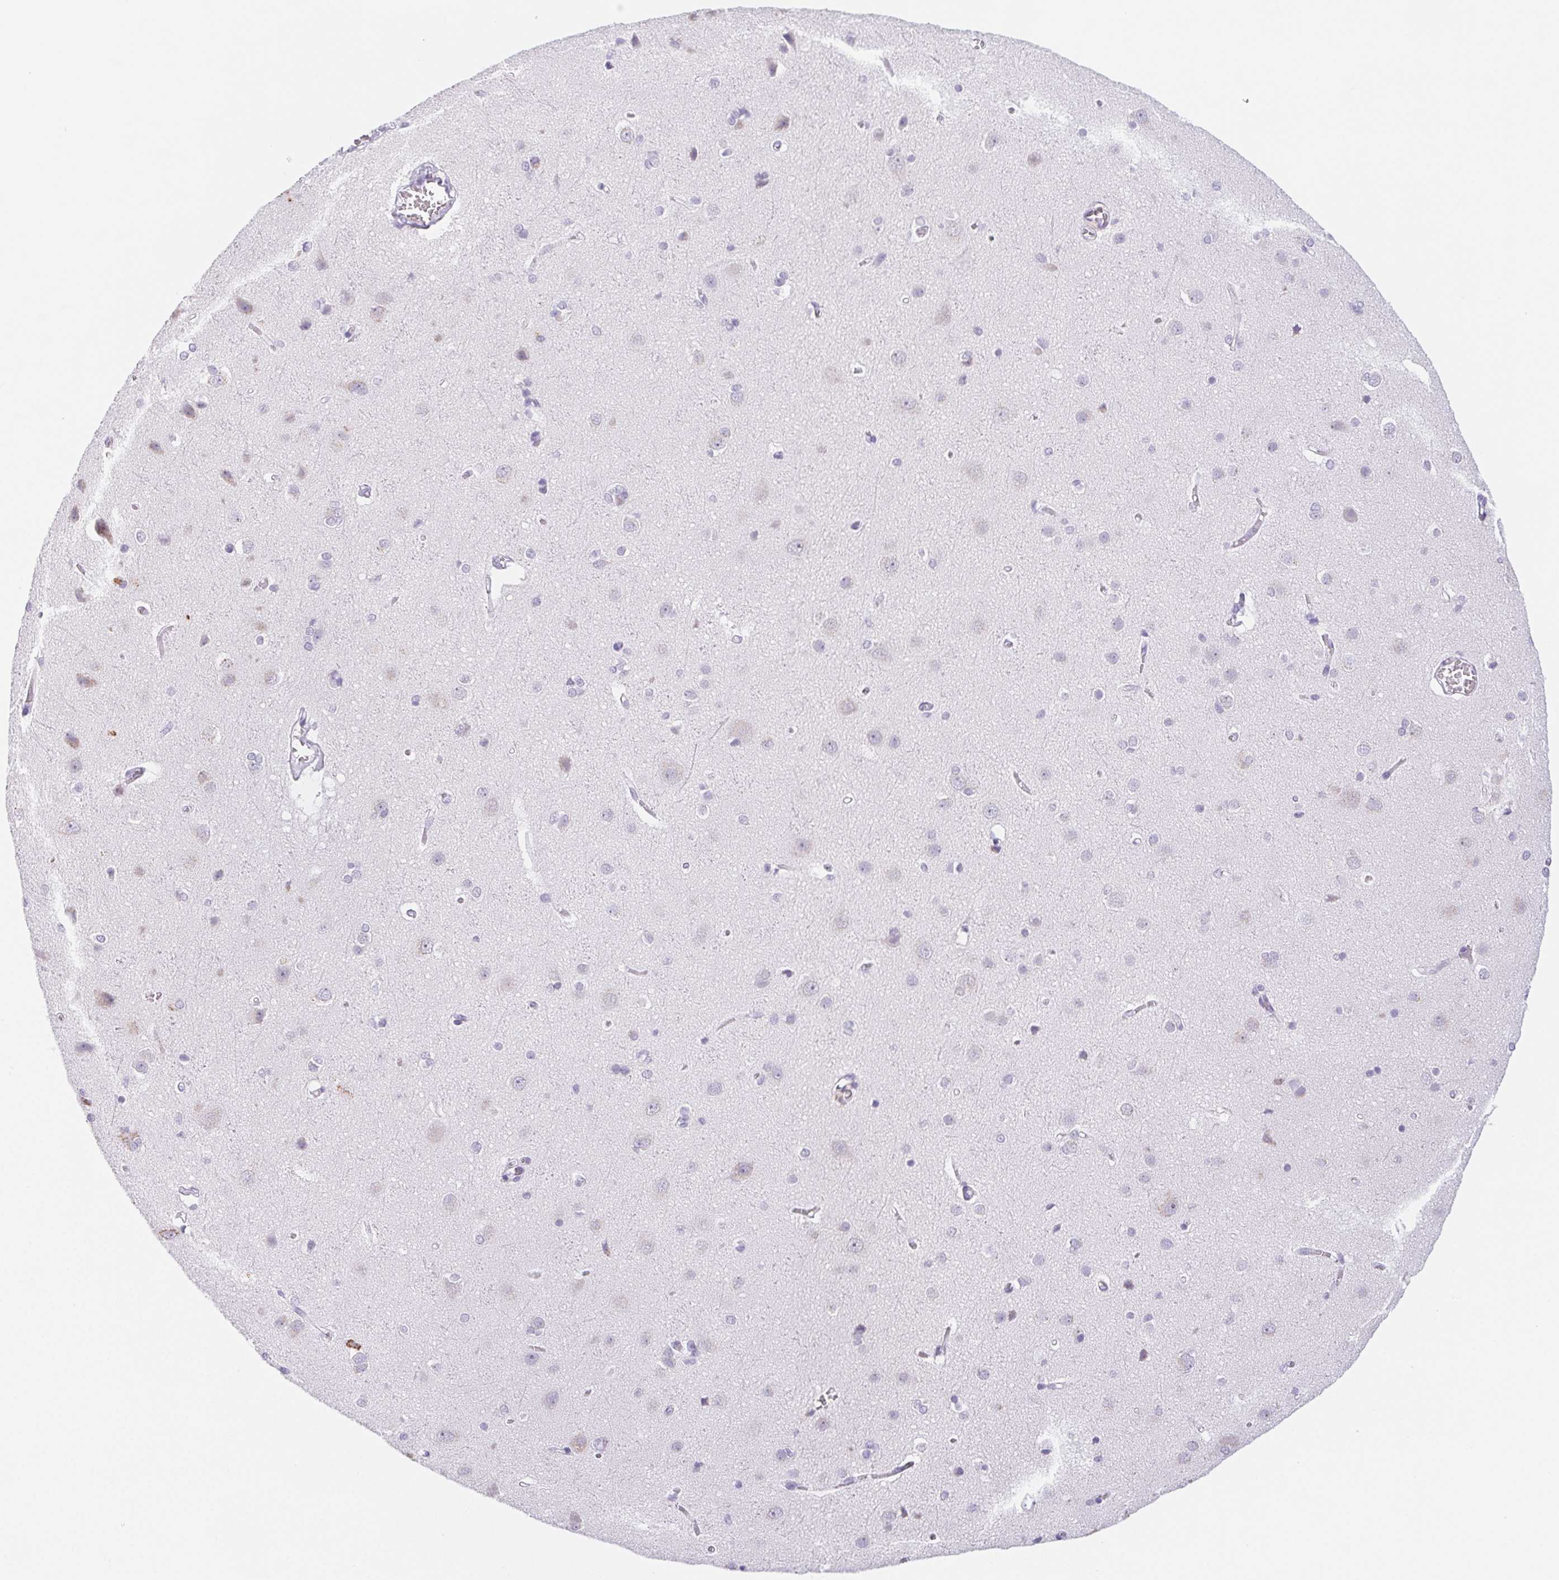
{"staining": {"intensity": "negative", "quantity": "none", "location": "none"}, "tissue": "cerebral cortex", "cell_type": "Endothelial cells", "image_type": "normal", "snomed": [{"axis": "morphology", "description": "Normal tissue, NOS"}, {"axis": "topography", "description": "Cerebral cortex"}], "caption": "High magnification brightfield microscopy of unremarkable cerebral cortex stained with DAB (brown) and counterstained with hematoxylin (blue): endothelial cells show no significant staining.", "gene": "ST8SIA3", "patient": {"sex": "male", "age": 37}}